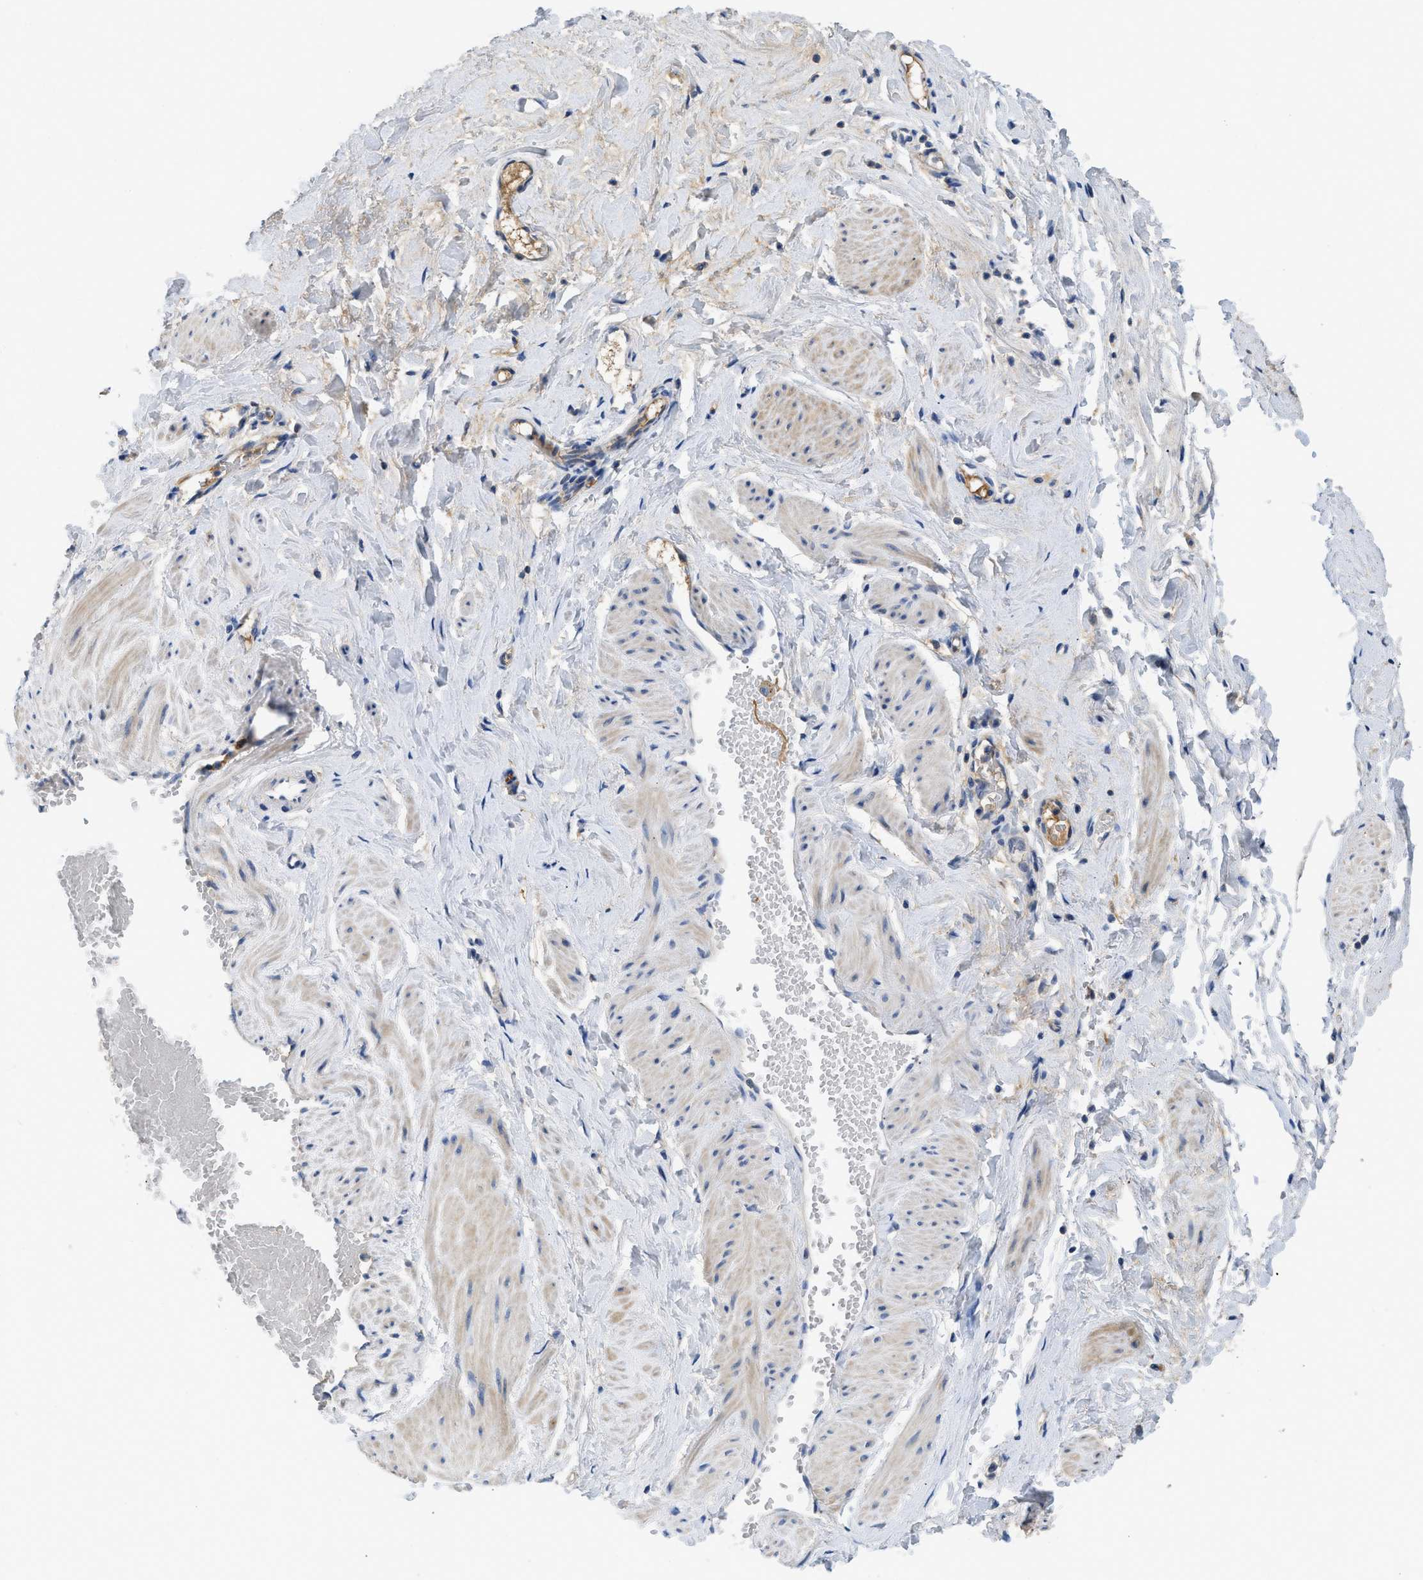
{"staining": {"intensity": "weak", "quantity": ">75%", "location": "cytoplasmic/membranous"}, "tissue": "adipose tissue", "cell_type": "Adipocytes", "image_type": "normal", "snomed": [{"axis": "morphology", "description": "Normal tissue, NOS"}, {"axis": "topography", "description": "Soft tissue"}, {"axis": "topography", "description": "Vascular tissue"}], "caption": "This histopathology image reveals immunohistochemistry (IHC) staining of unremarkable human adipose tissue, with low weak cytoplasmic/membranous staining in about >75% of adipocytes.", "gene": "C1S", "patient": {"sex": "female", "age": 35}}